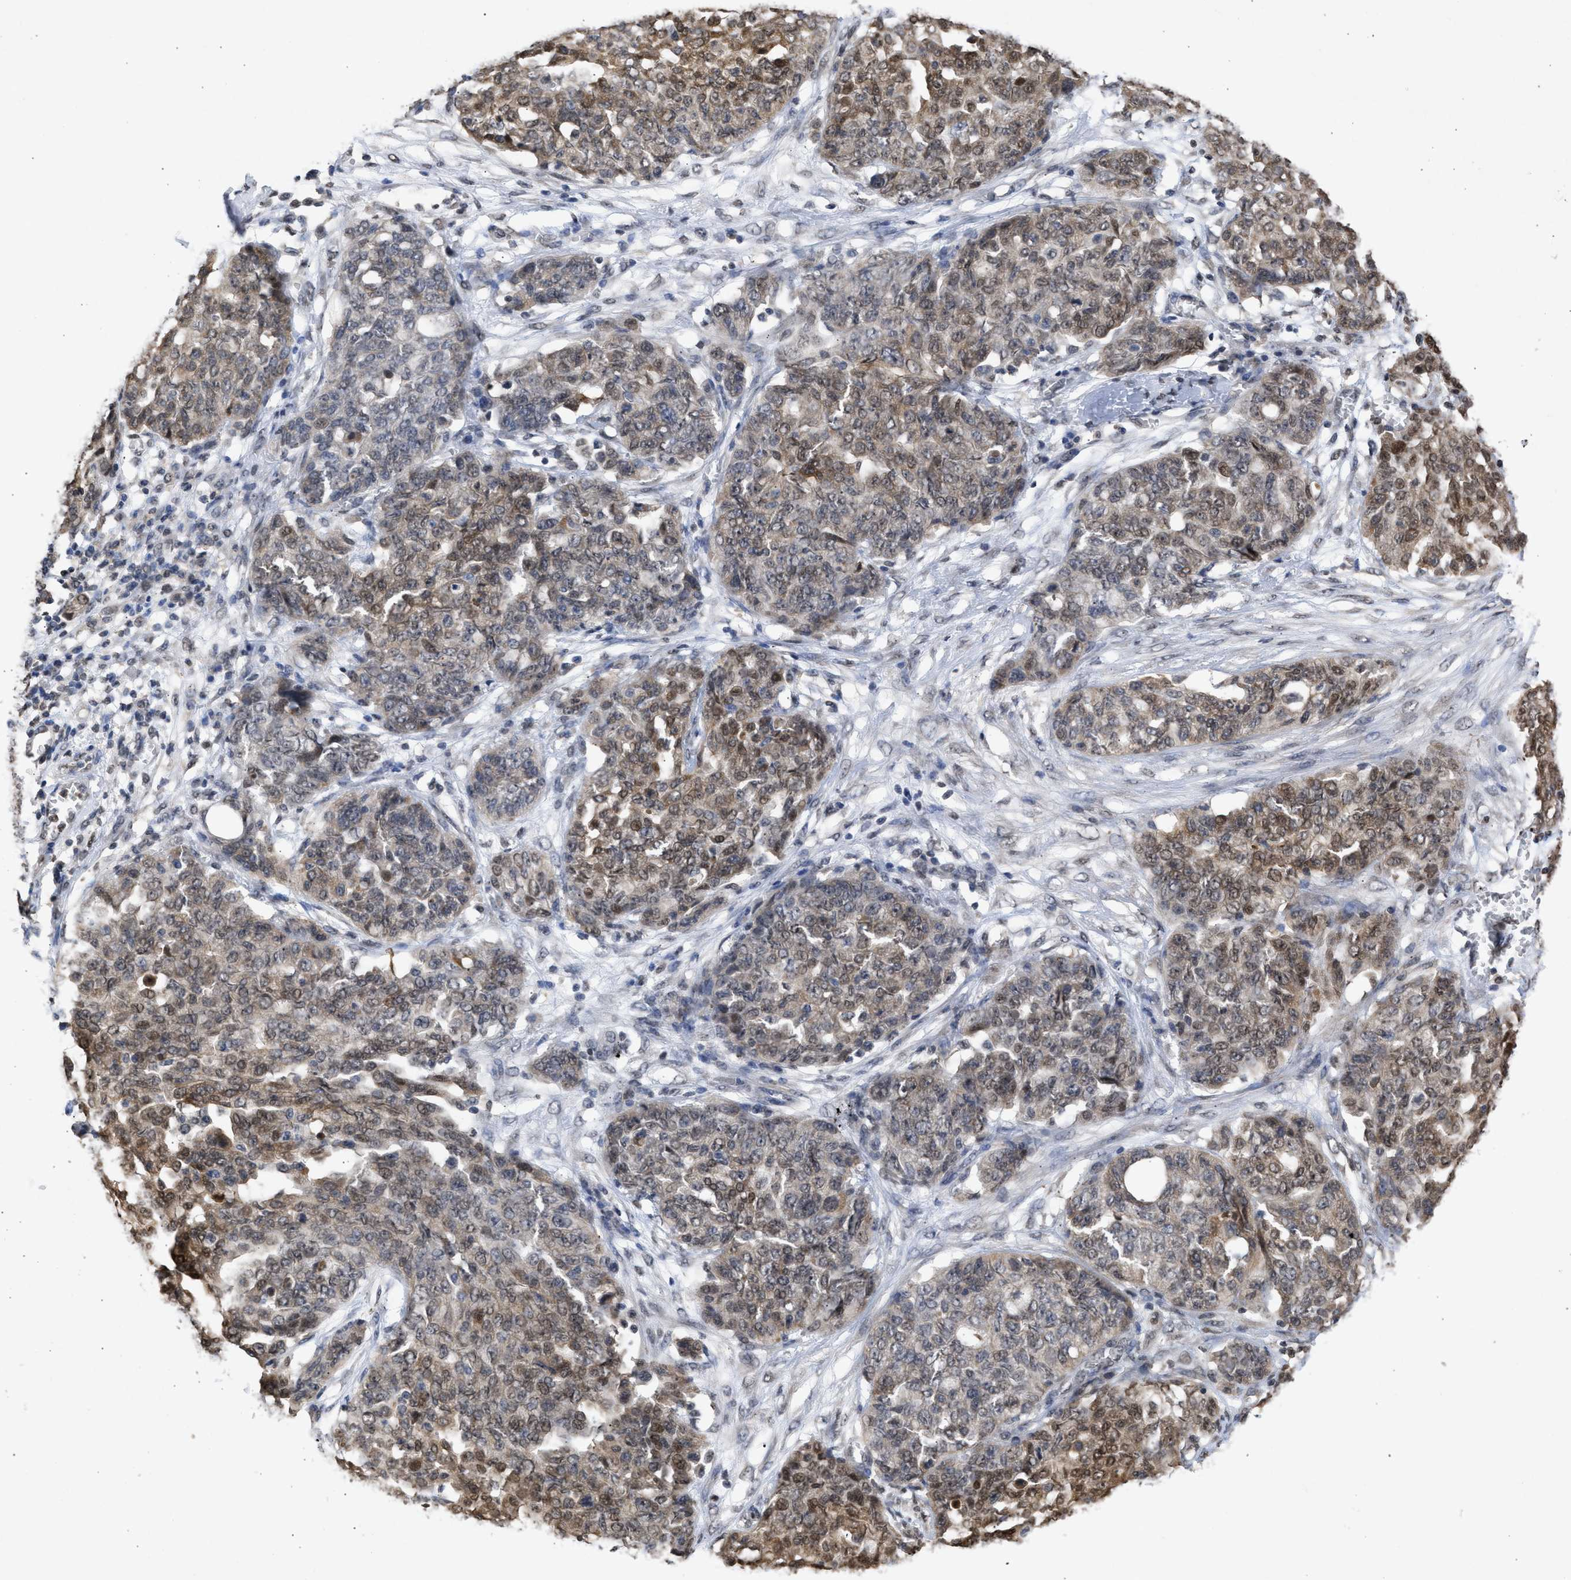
{"staining": {"intensity": "weak", "quantity": "25%-75%", "location": "cytoplasmic/membranous,nuclear"}, "tissue": "ovarian cancer", "cell_type": "Tumor cells", "image_type": "cancer", "snomed": [{"axis": "morphology", "description": "Cystadenocarcinoma, serous, NOS"}, {"axis": "topography", "description": "Soft tissue"}, {"axis": "topography", "description": "Ovary"}], "caption": "IHC micrograph of neoplastic tissue: ovarian cancer stained using IHC shows low levels of weak protein expression localized specifically in the cytoplasmic/membranous and nuclear of tumor cells, appearing as a cytoplasmic/membranous and nuclear brown color.", "gene": "NUP35", "patient": {"sex": "female", "age": 57}}